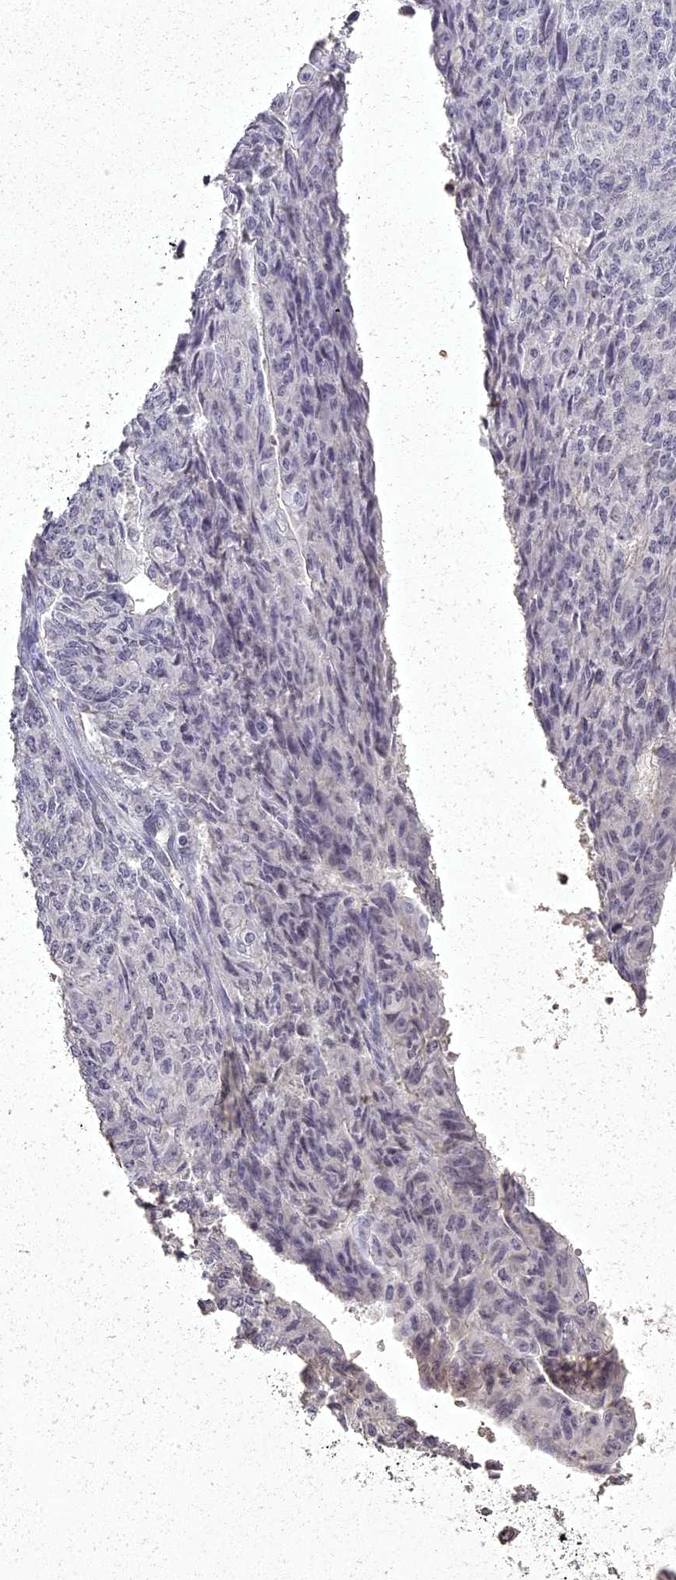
{"staining": {"intensity": "negative", "quantity": "none", "location": "none"}, "tissue": "endometrial cancer", "cell_type": "Tumor cells", "image_type": "cancer", "snomed": [{"axis": "morphology", "description": "Adenocarcinoma, NOS"}, {"axis": "topography", "description": "Endometrium"}], "caption": "Endometrial adenocarcinoma was stained to show a protein in brown. There is no significant positivity in tumor cells.", "gene": "ING5", "patient": {"sex": "female", "age": 32}}